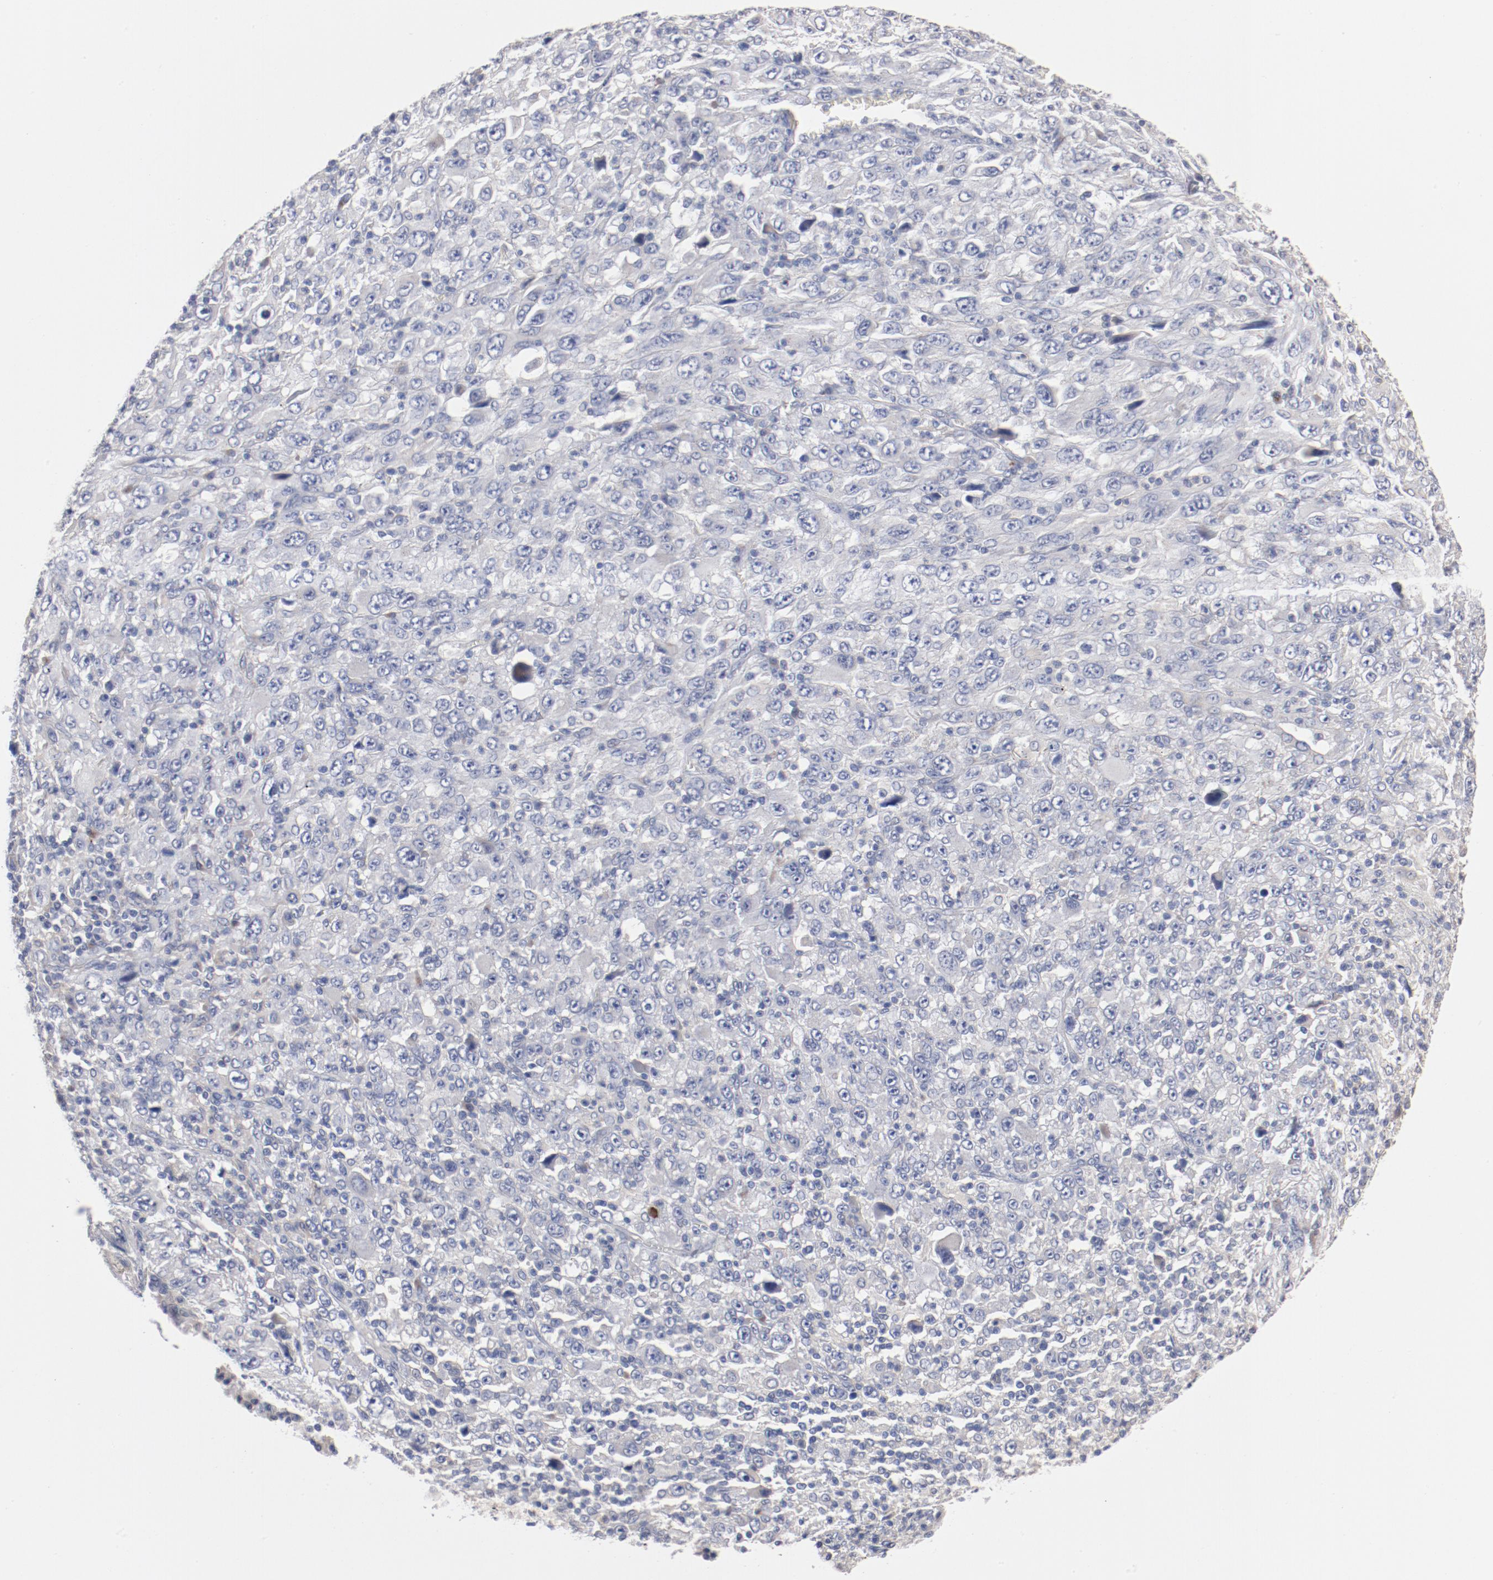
{"staining": {"intensity": "negative", "quantity": "none", "location": "none"}, "tissue": "melanoma", "cell_type": "Tumor cells", "image_type": "cancer", "snomed": [{"axis": "morphology", "description": "Malignant melanoma, Metastatic site"}, {"axis": "topography", "description": "Skin"}], "caption": "This is an immunohistochemistry micrograph of melanoma. There is no expression in tumor cells.", "gene": "AK7", "patient": {"sex": "female", "age": 56}}